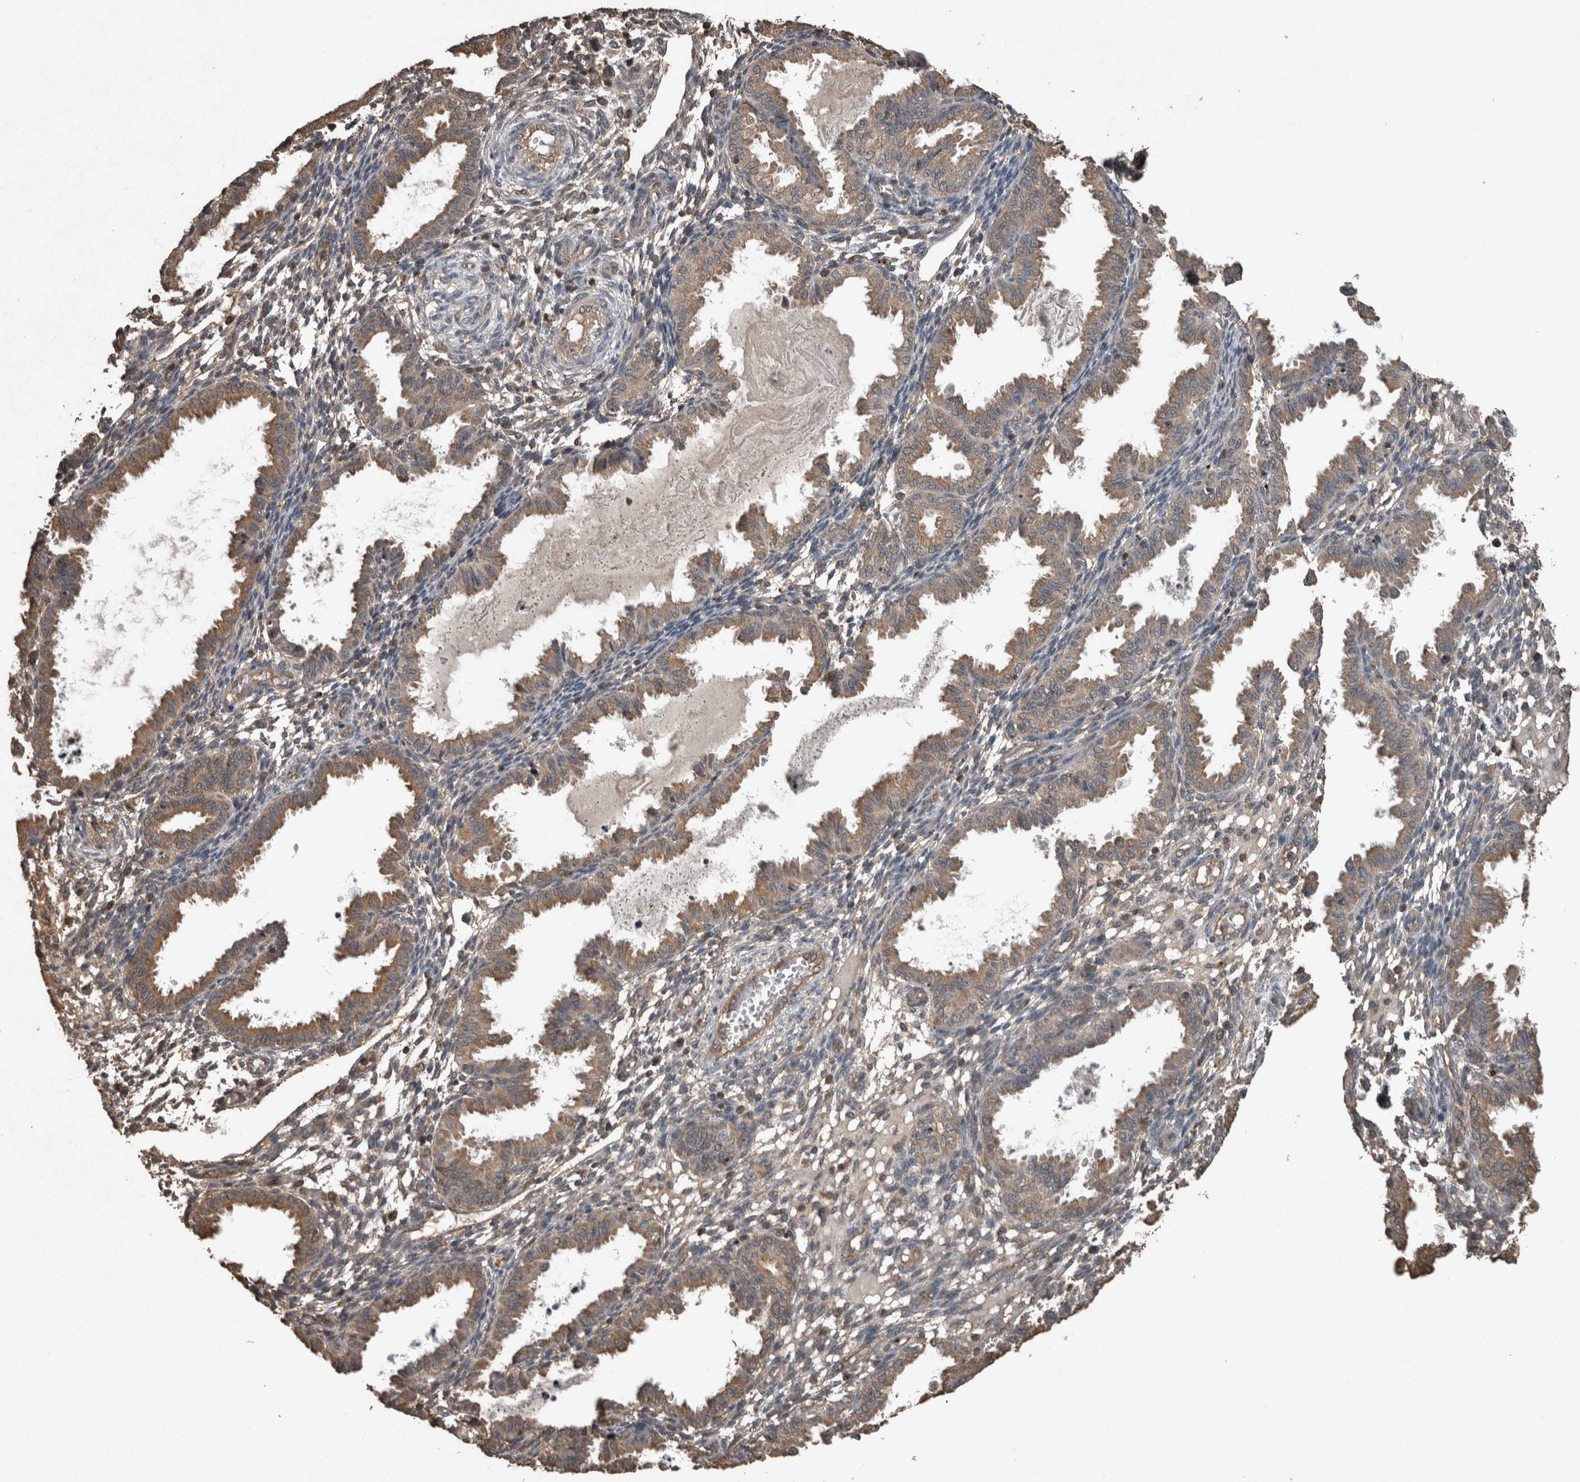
{"staining": {"intensity": "negative", "quantity": "none", "location": "none"}, "tissue": "endometrium", "cell_type": "Cells in endometrial stroma", "image_type": "normal", "snomed": [{"axis": "morphology", "description": "Normal tissue, NOS"}, {"axis": "topography", "description": "Endometrium"}], "caption": "This photomicrograph is of benign endometrium stained with immunohistochemistry to label a protein in brown with the nuclei are counter-stained blue. There is no expression in cells in endometrial stroma. (Stains: DAB (3,3'-diaminobenzidine) immunohistochemistry with hematoxylin counter stain, Microscopy: brightfield microscopy at high magnification).", "gene": "FGFRL1", "patient": {"sex": "female", "age": 33}}